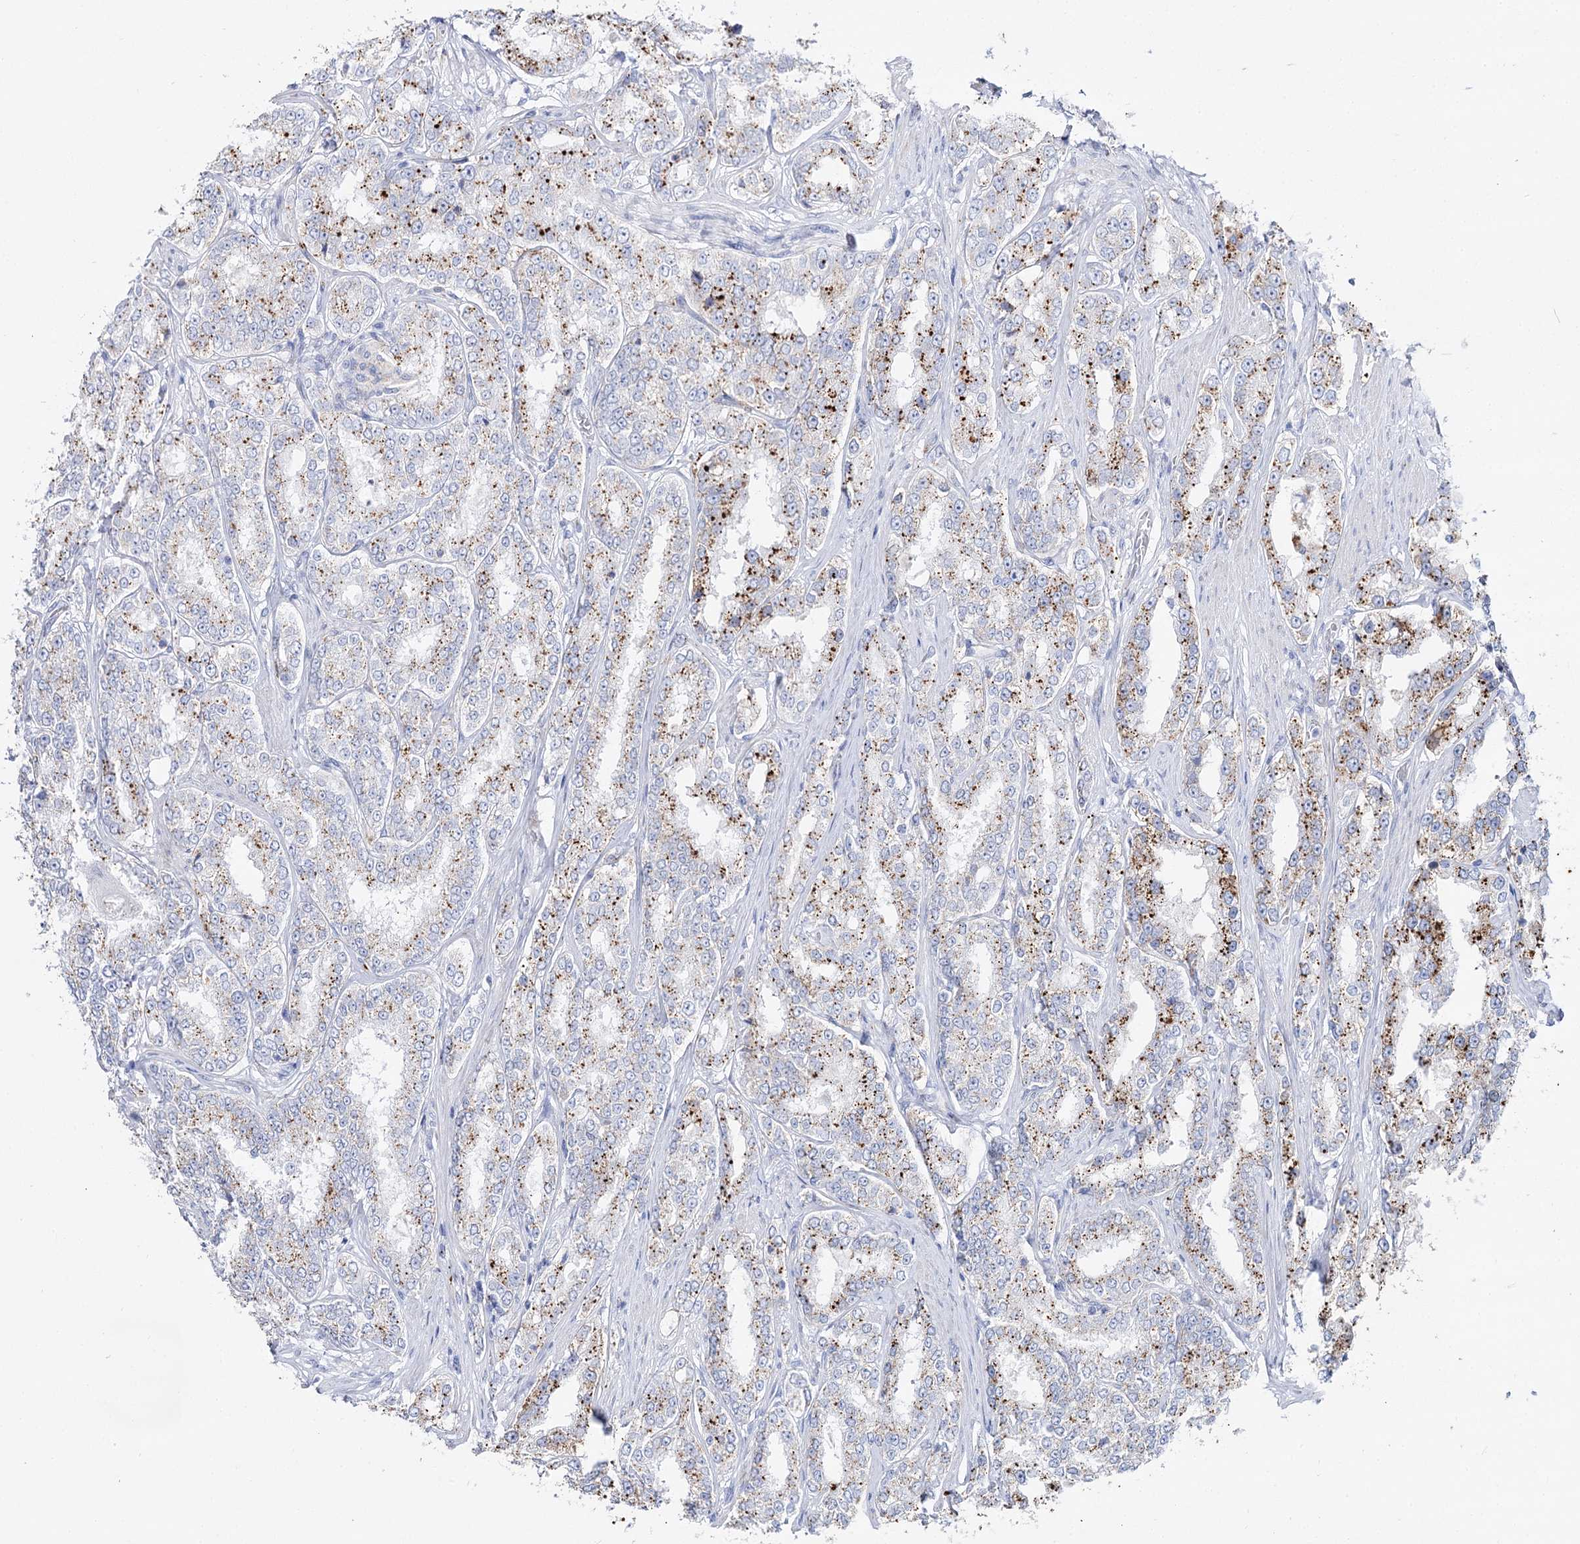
{"staining": {"intensity": "moderate", "quantity": "25%-75%", "location": "cytoplasmic/membranous"}, "tissue": "prostate cancer", "cell_type": "Tumor cells", "image_type": "cancer", "snomed": [{"axis": "morphology", "description": "Normal tissue, NOS"}, {"axis": "morphology", "description": "Adenocarcinoma, High grade"}, {"axis": "topography", "description": "Prostate"}], "caption": "Prostate high-grade adenocarcinoma tissue demonstrates moderate cytoplasmic/membranous positivity in about 25%-75% of tumor cells, visualized by immunohistochemistry.", "gene": "SLC3A1", "patient": {"sex": "male", "age": 83}}